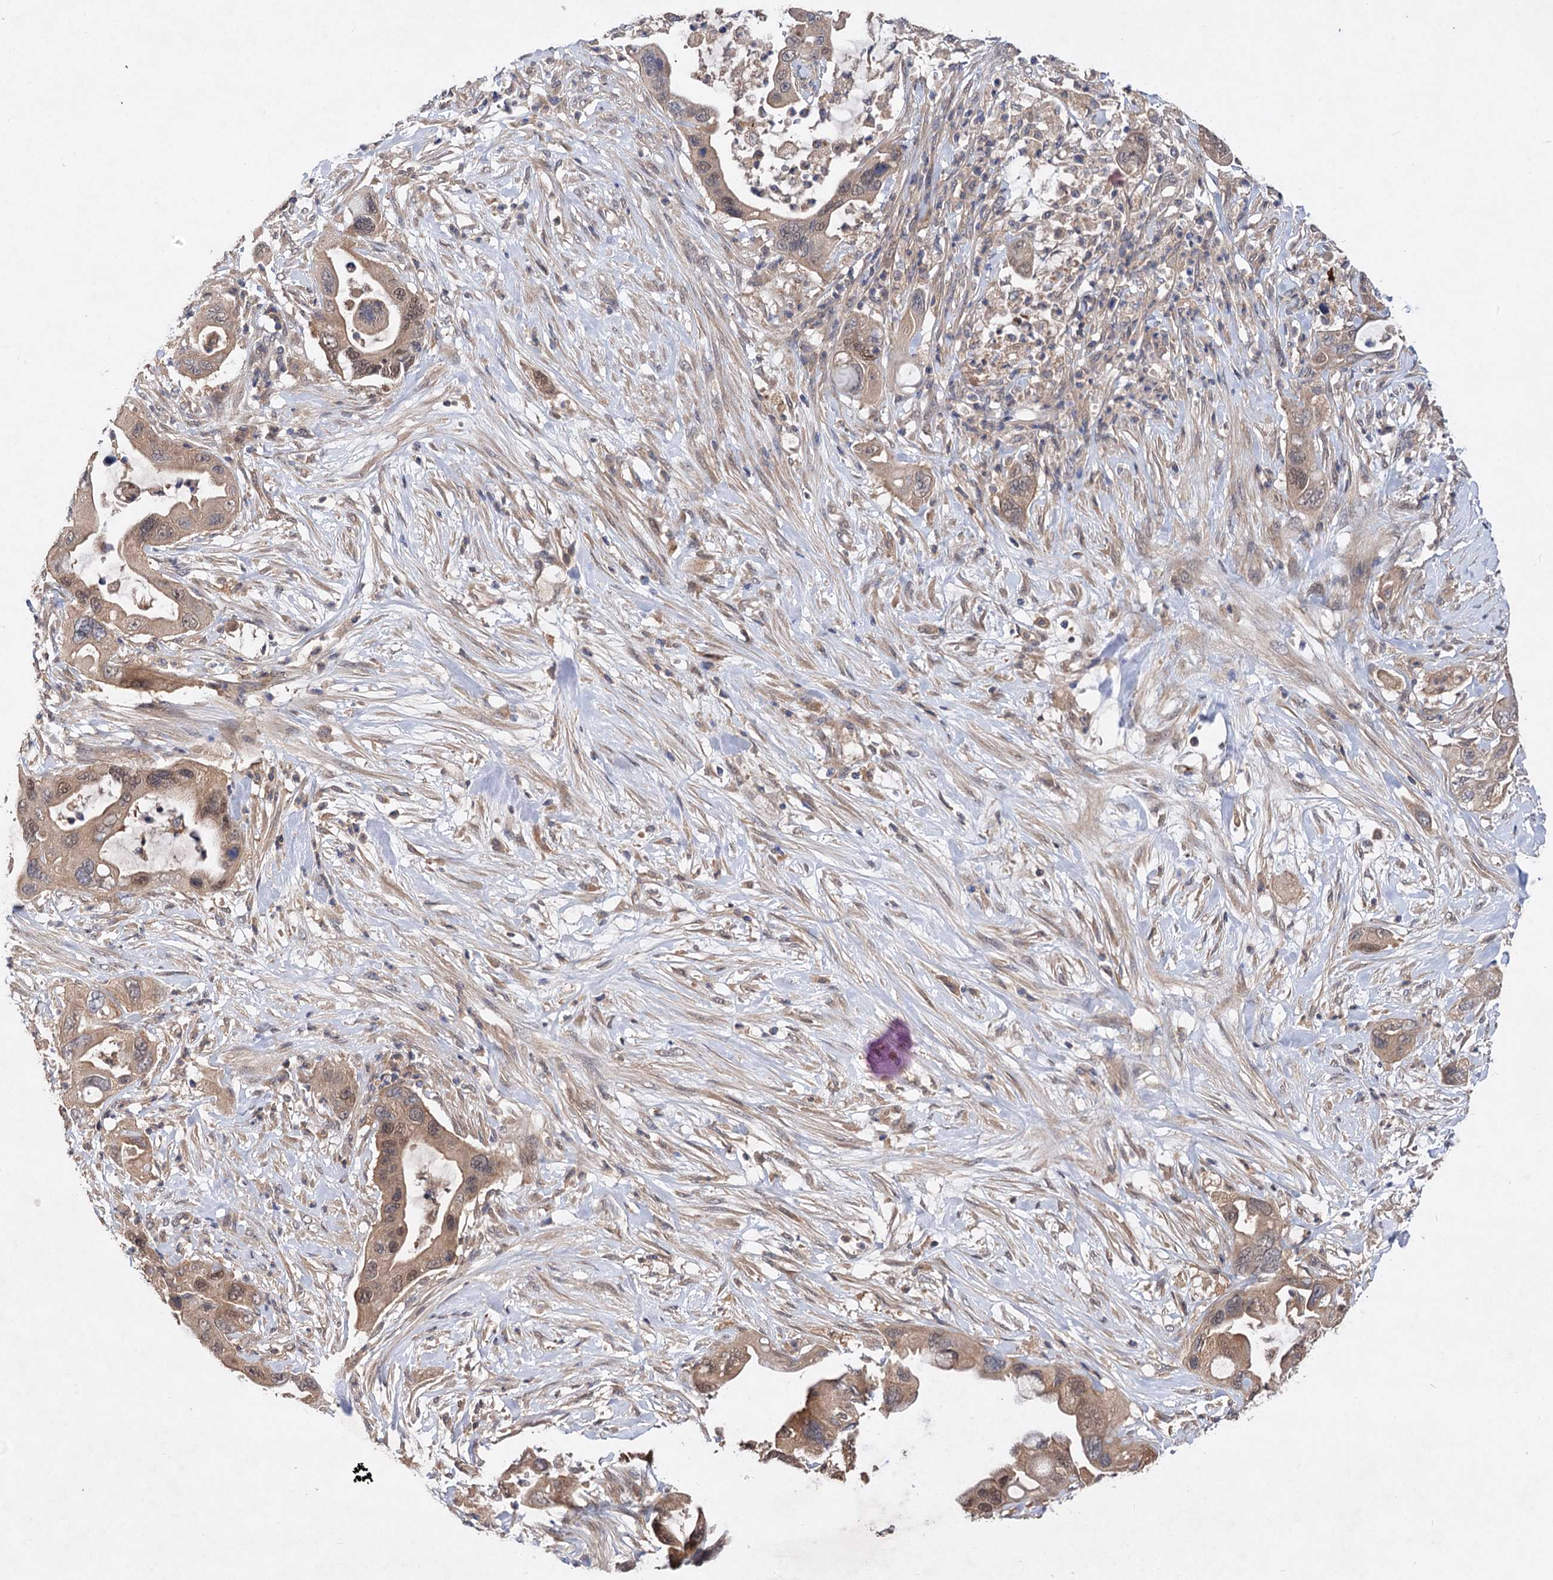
{"staining": {"intensity": "weak", "quantity": ">75%", "location": "cytoplasmic/membranous,nuclear"}, "tissue": "pancreatic cancer", "cell_type": "Tumor cells", "image_type": "cancer", "snomed": [{"axis": "morphology", "description": "Adenocarcinoma, NOS"}, {"axis": "topography", "description": "Pancreas"}], "caption": "An immunohistochemistry micrograph of neoplastic tissue is shown. Protein staining in brown labels weak cytoplasmic/membranous and nuclear positivity in pancreatic adenocarcinoma within tumor cells. (Brightfield microscopy of DAB IHC at high magnification).", "gene": "NUDCD2", "patient": {"sex": "female", "age": 71}}